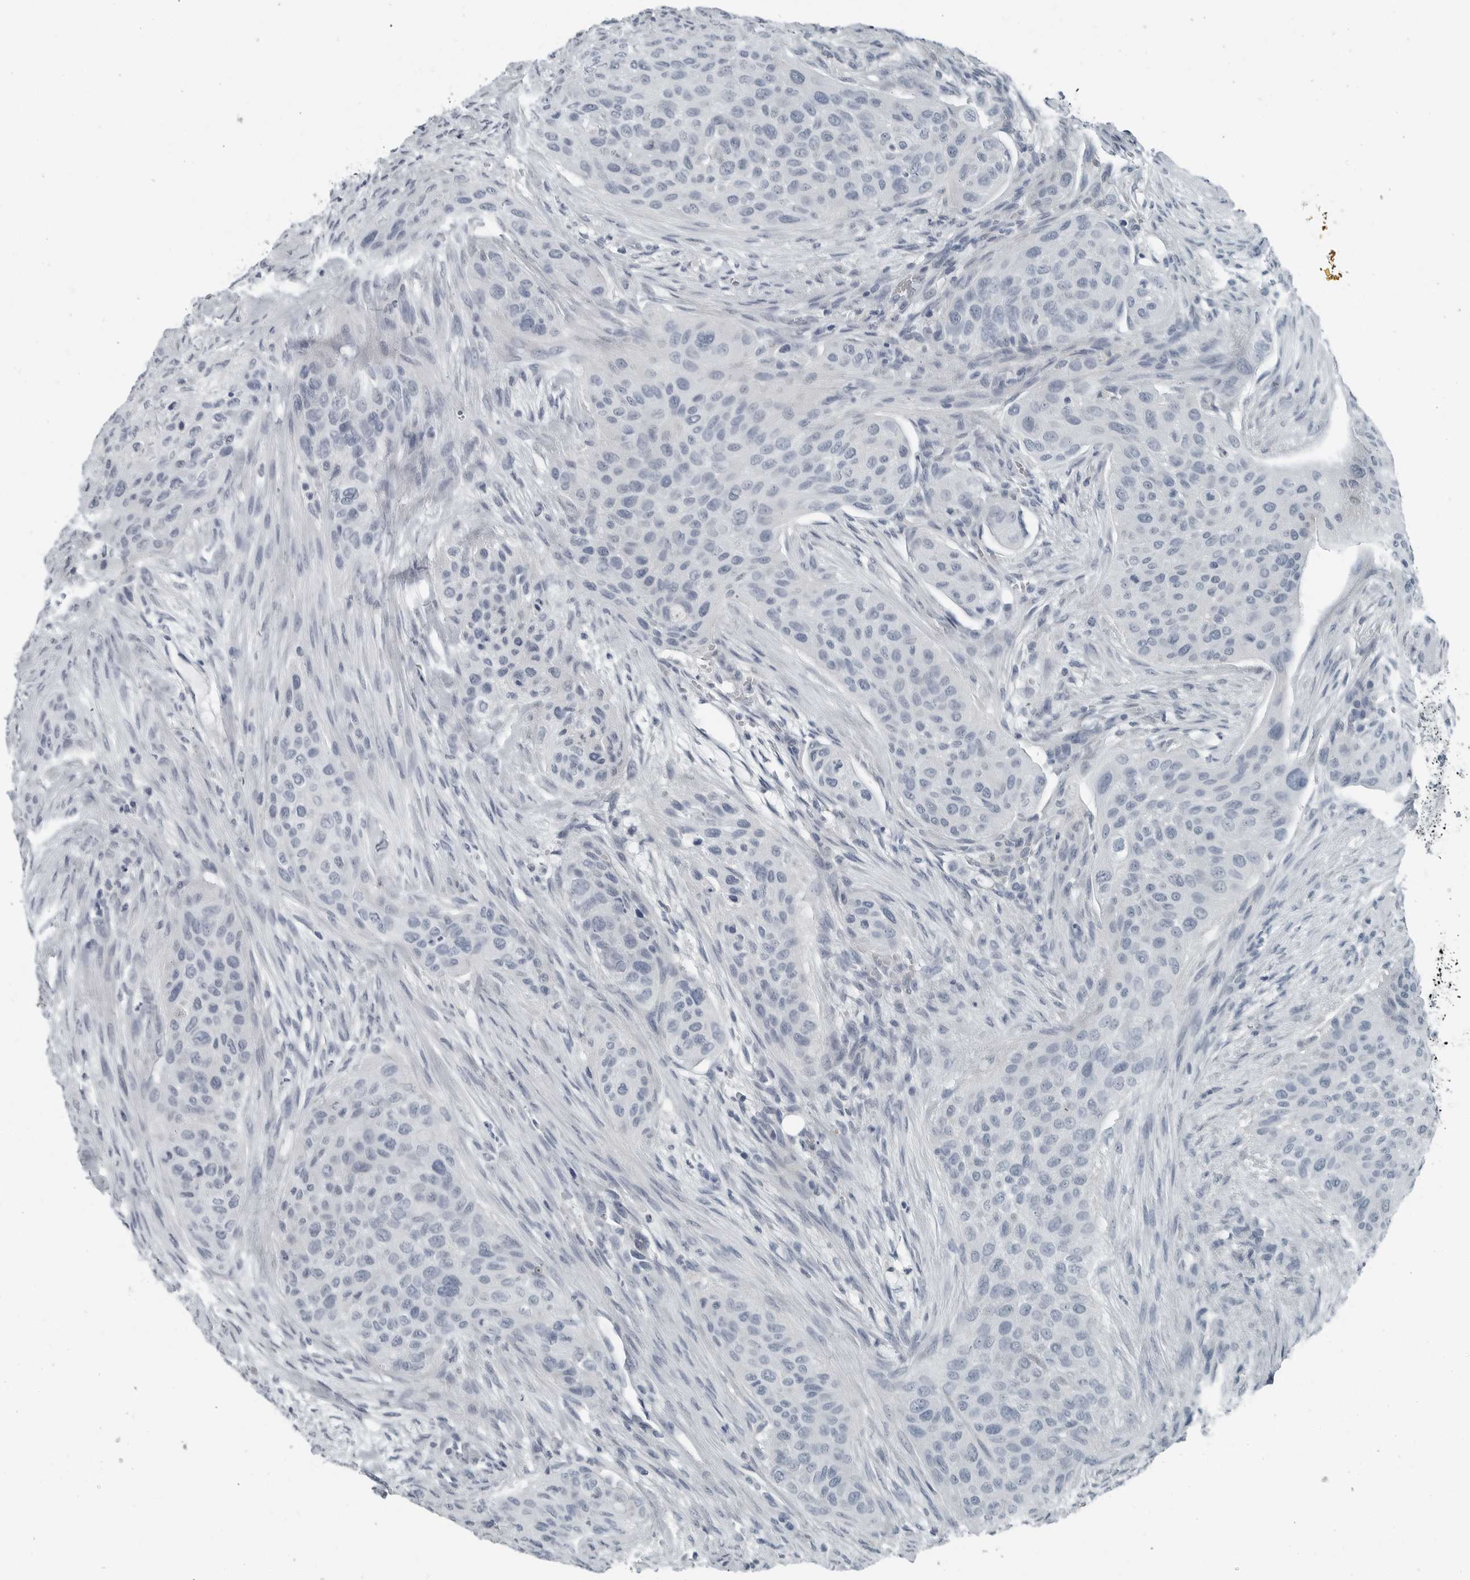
{"staining": {"intensity": "negative", "quantity": "none", "location": "none"}, "tissue": "urothelial cancer", "cell_type": "Tumor cells", "image_type": "cancer", "snomed": [{"axis": "morphology", "description": "Urothelial carcinoma, High grade"}, {"axis": "topography", "description": "Urinary bladder"}], "caption": "An image of human high-grade urothelial carcinoma is negative for staining in tumor cells. (DAB immunohistochemistry (IHC) with hematoxylin counter stain).", "gene": "ZPBP2", "patient": {"sex": "male", "age": 35}}